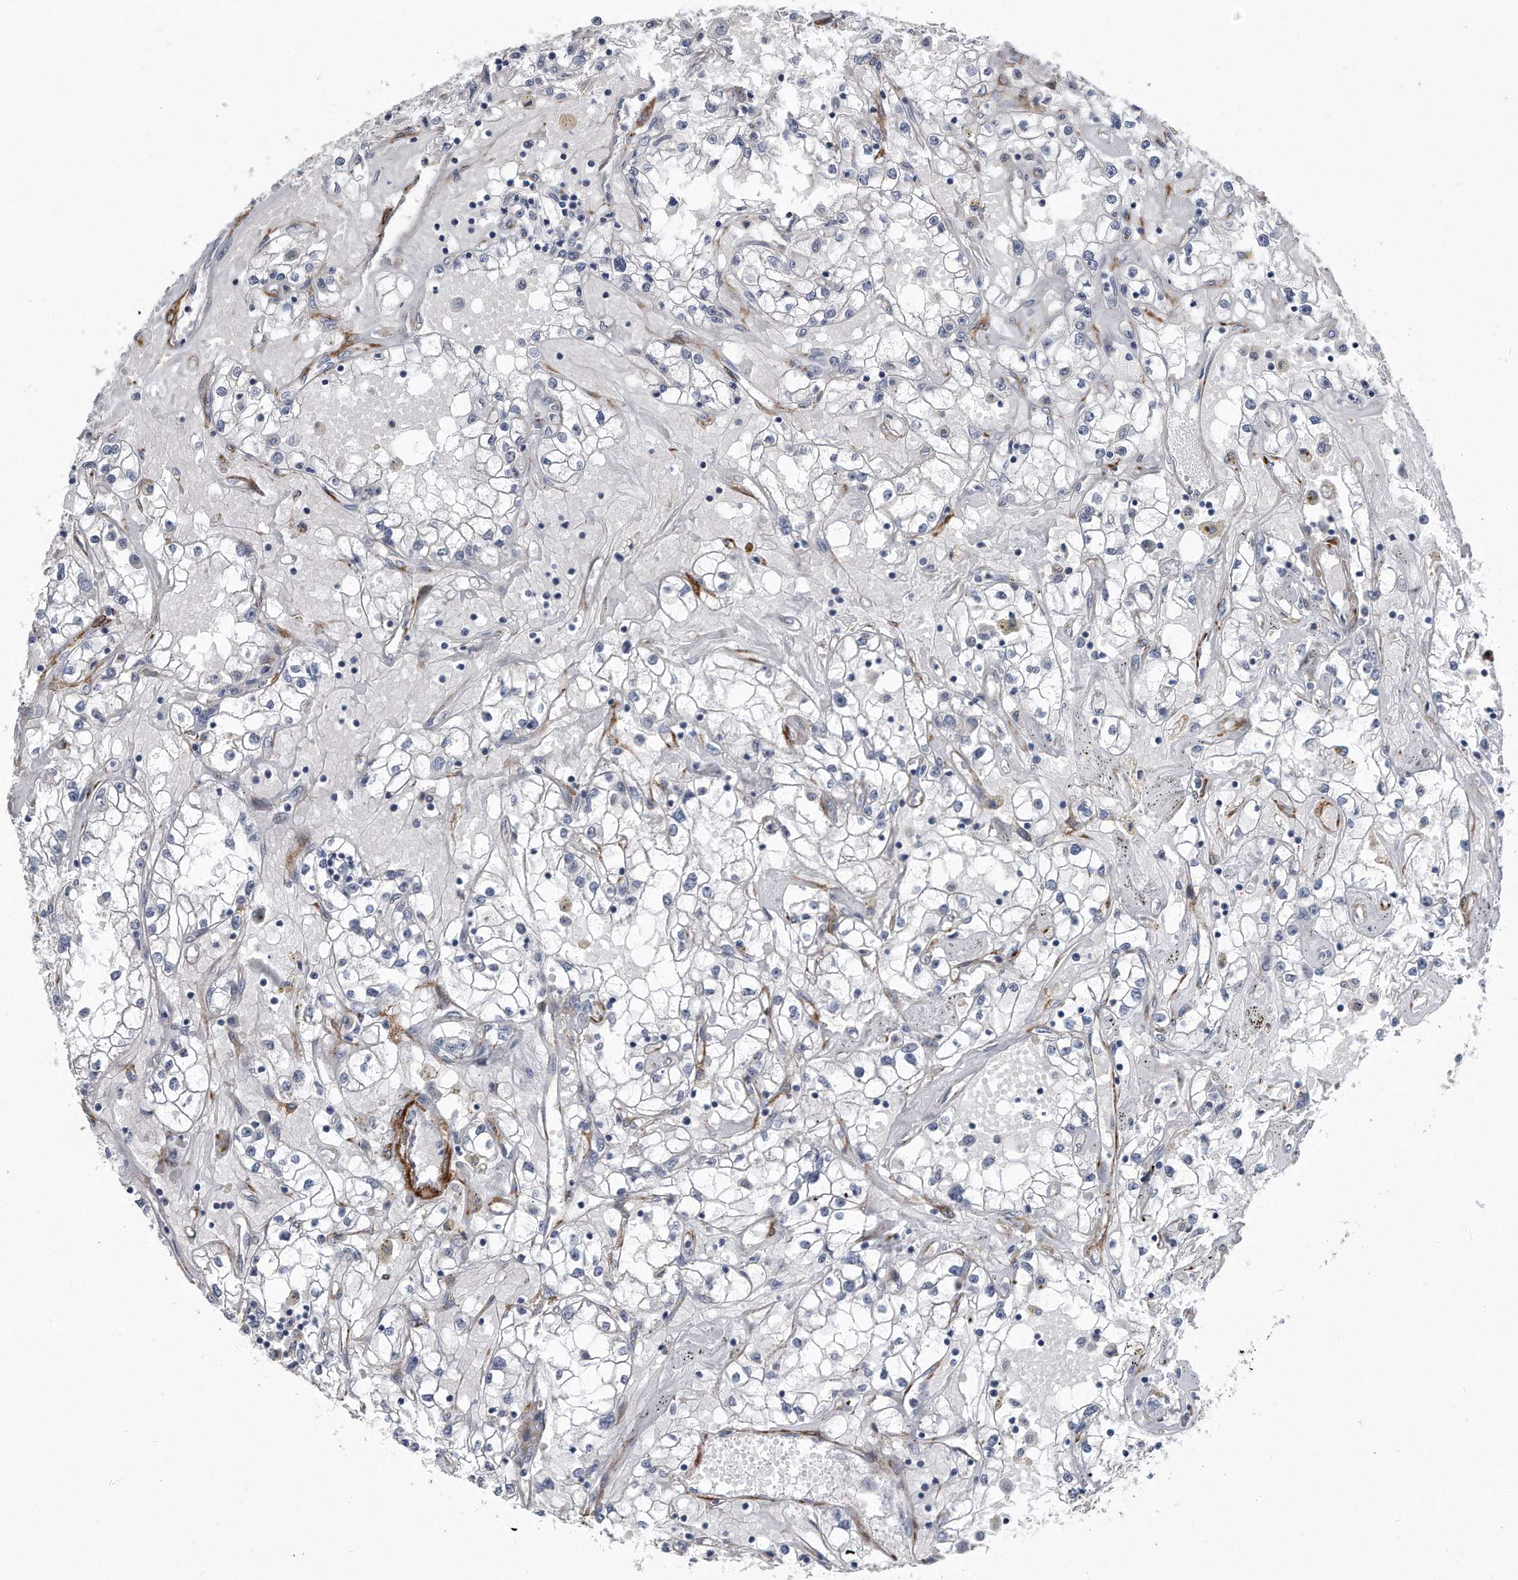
{"staining": {"intensity": "negative", "quantity": "none", "location": "none"}, "tissue": "renal cancer", "cell_type": "Tumor cells", "image_type": "cancer", "snomed": [{"axis": "morphology", "description": "Adenocarcinoma, NOS"}, {"axis": "topography", "description": "Kidney"}], "caption": "IHC of renal adenocarcinoma displays no staining in tumor cells.", "gene": "EIF2B4", "patient": {"sex": "male", "age": 56}}